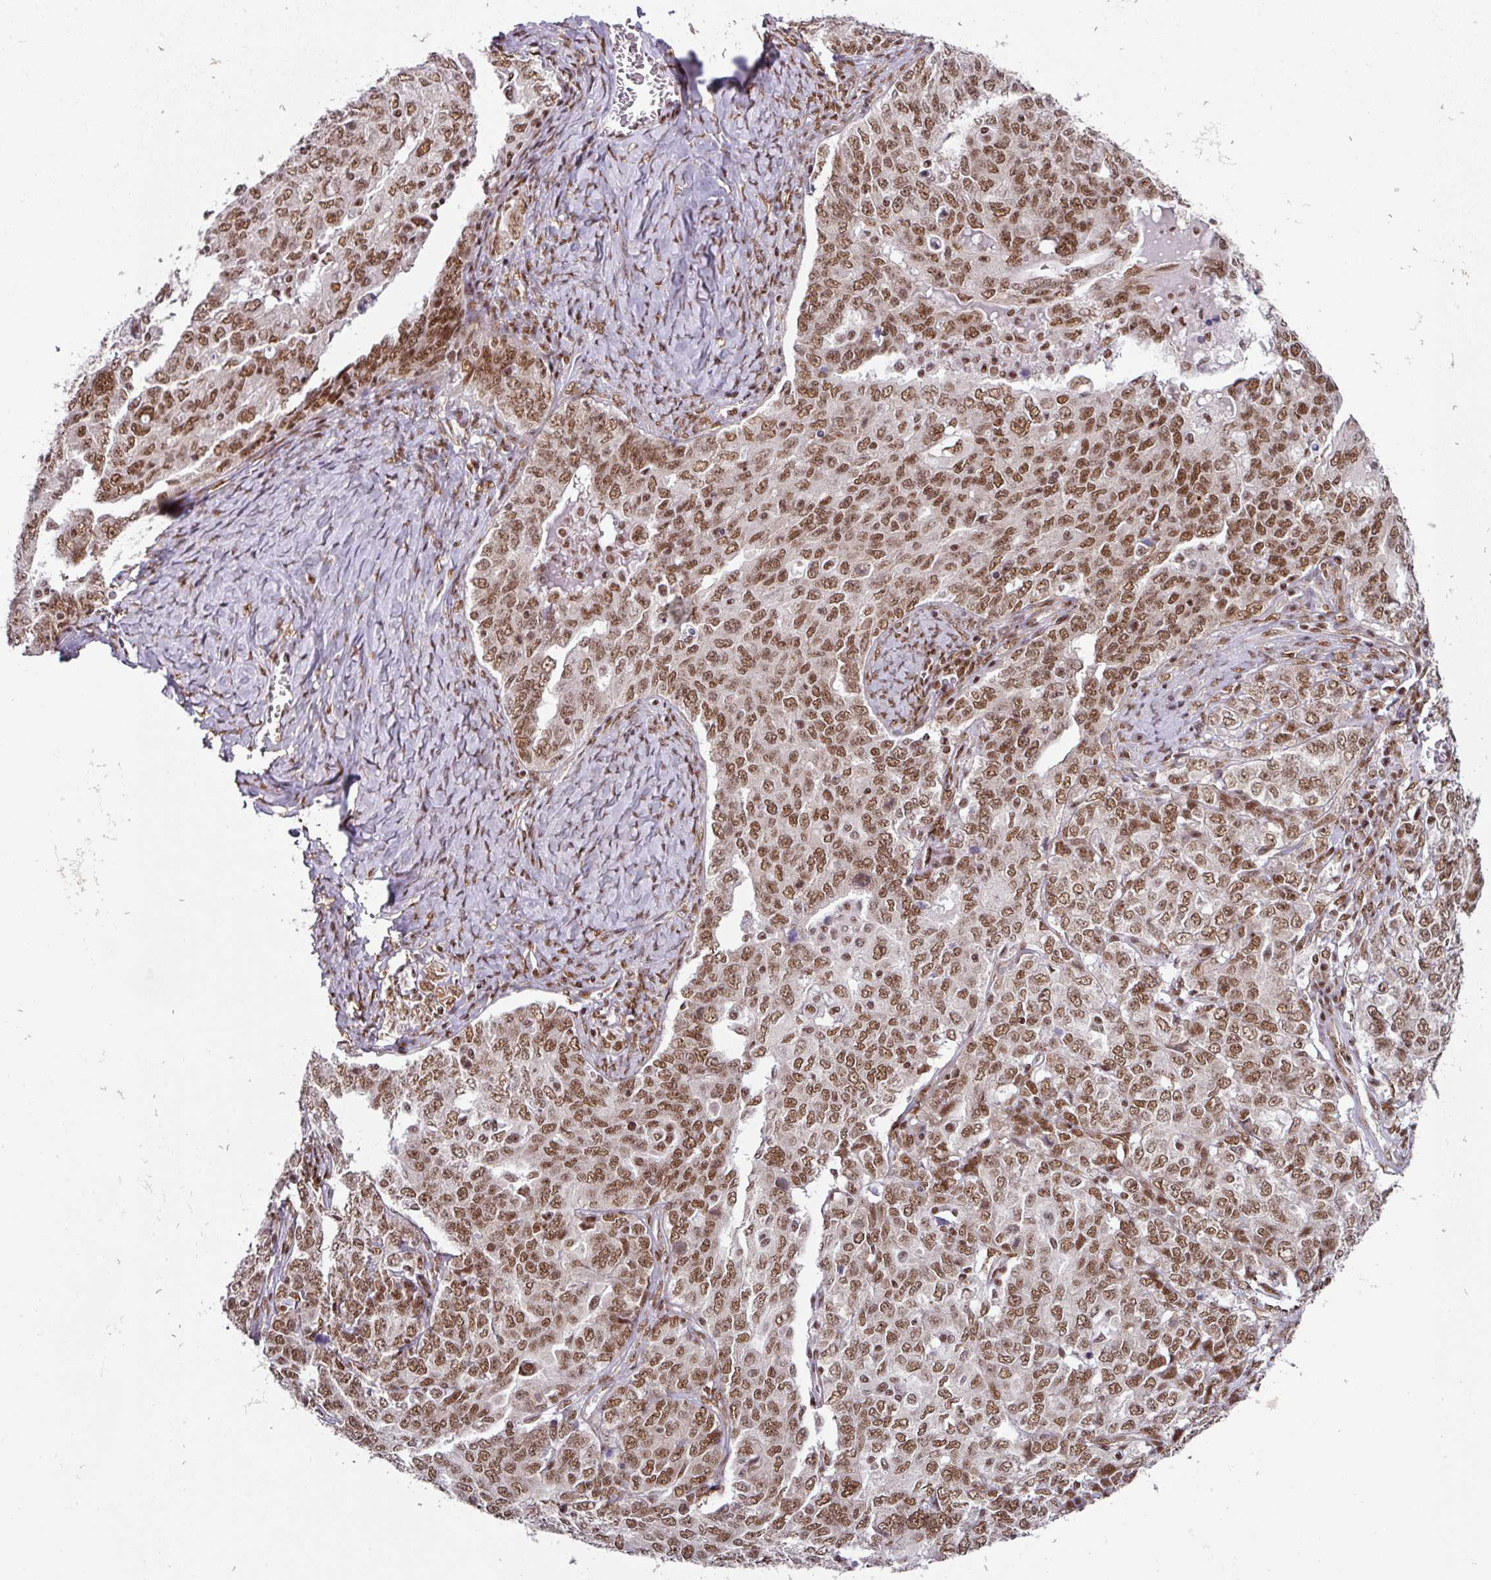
{"staining": {"intensity": "moderate", "quantity": ">75%", "location": "nuclear"}, "tissue": "ovarian cancer", "cell_type": "Tumor cells", "image_type": "cancer", "snomed": [{"axis": "morphology", "description": "Carcinoma, endometroid"}, {"axis": "topography", "description": "Ovary"}], "caption": "The image exhibits immunohistochemical staining of ovarian cancer (endometroid carcinoma). There is moderate nuclear expression is identified in about >75% of tumor cells.", "gene": "NFYA", "patient": {"sex": "female", "age": 62}}